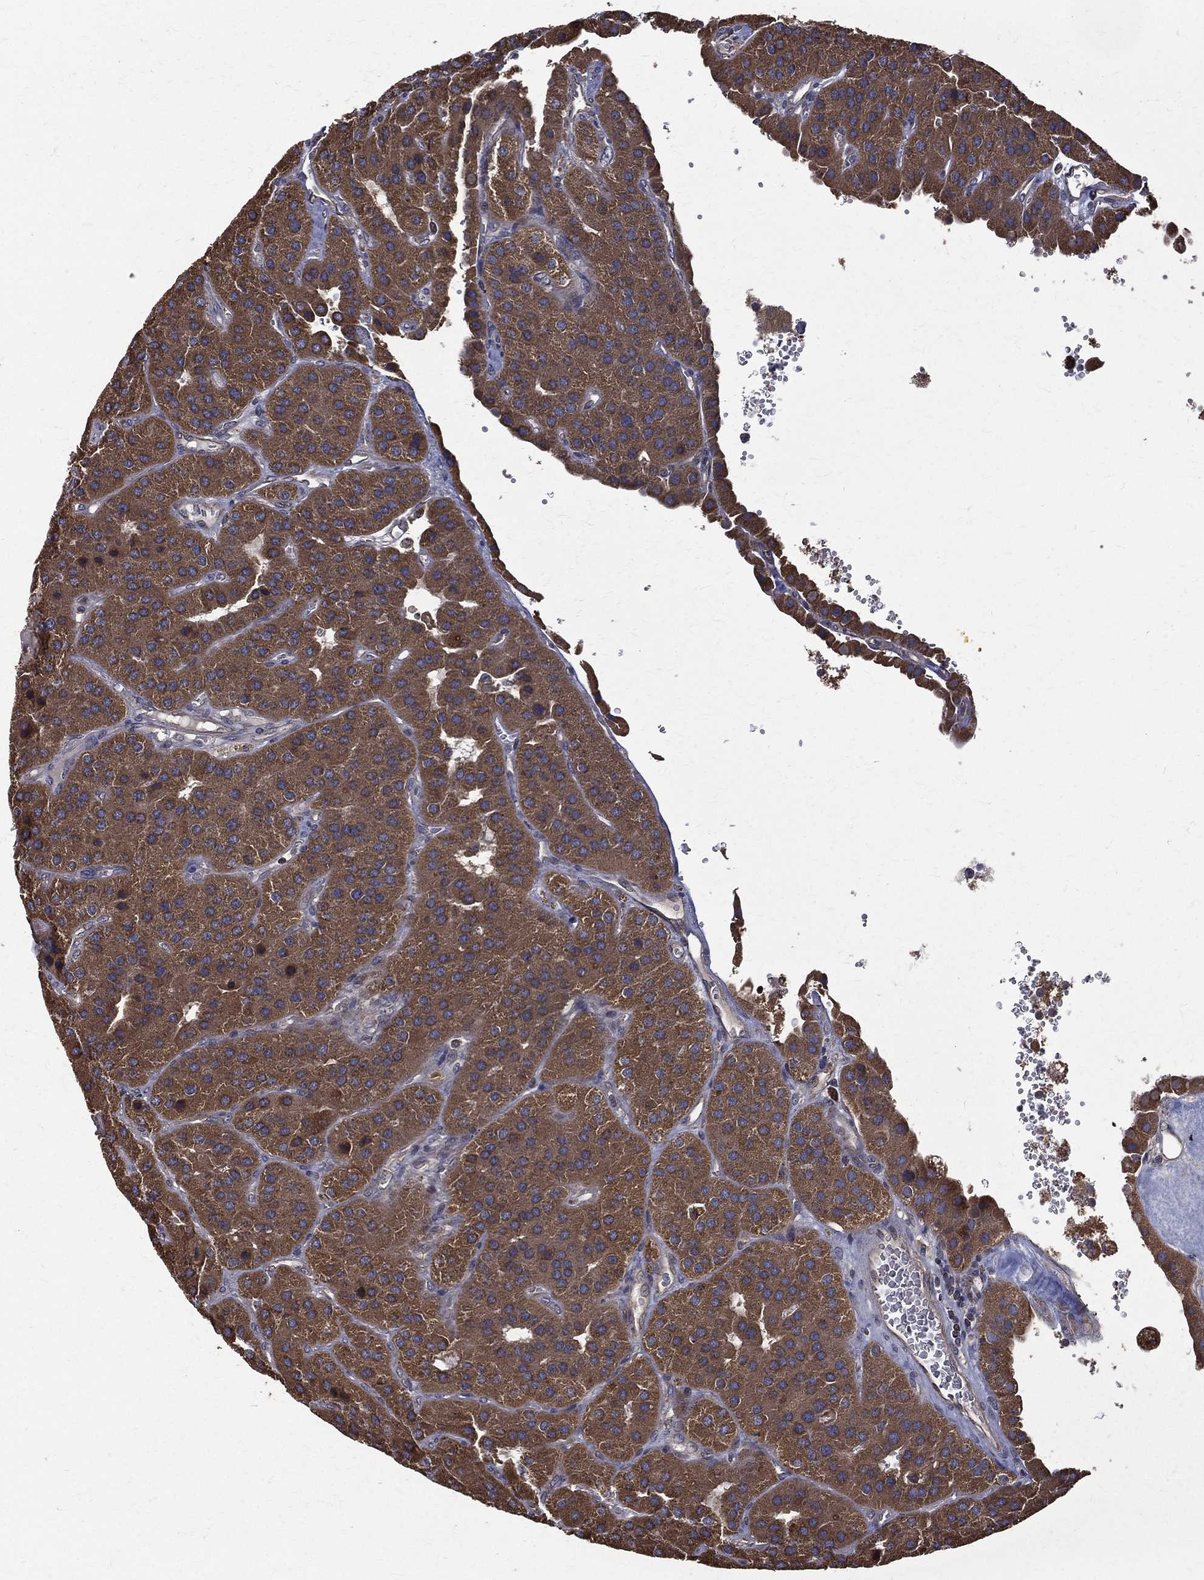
{"staining": {"intensity": "moderate", "quantity": ">75%", "location": "cytoplasmic/membranous"}, "tissue": "parathyroid gland", "cell_type": "Glandular cells", "image_type": "normal", "snomed": [{"axis": "morphology", "description": "Normal tissue, NOS"}, {"axis": "morphology", "description": "Adenoma, NOS"}, {"axis": "topography", "description": "Parathyroid gland"}], "caption": "This is a micrograph of immunohistochemistry staining of benign parathyroid gland, which shows moderate staining in the cytoplasmic/membranous of glandular cells.", "gene": "RPGR", "patient": {"sex": "female", "age": 86}}